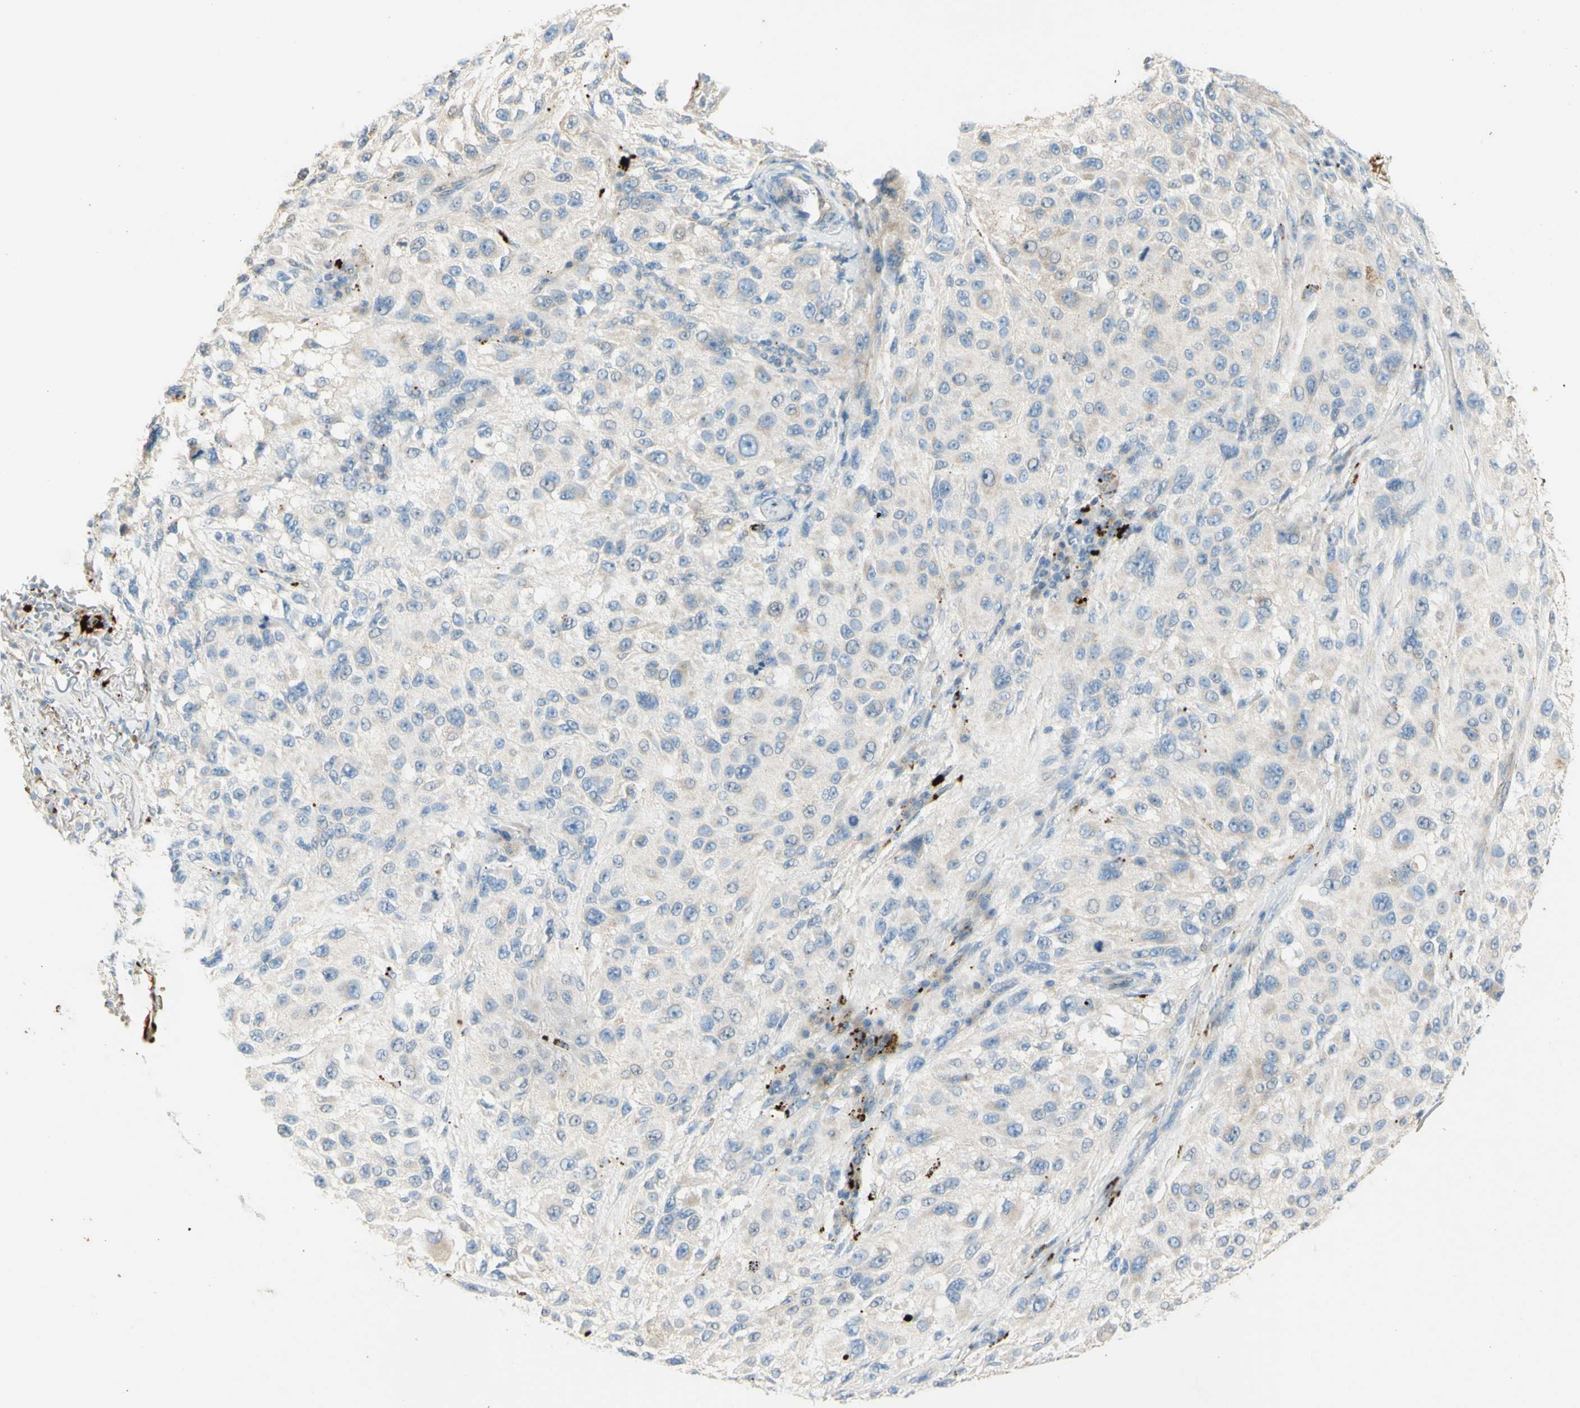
{"staining": {"intensity": "weak", "quantity": "<25%", "location": "cytoplasmic/membranous"}, "tissue": "melanoma", "cell_type": "Tumor cells", "image_type": "cancer", "snomed": [{"axis": "morphology", "description": "Necrosis, NOS"}, {"axis": "morphology", "description": "Malignant melanoma, NOS"}, {"axis": "topography", "description": "Skin"}], "caption": "Protein analysis of melanoma demonstrates no significant staining in tumor cells.", "gene": "GAN", "patient": {"sex": "female", "age": 87}}